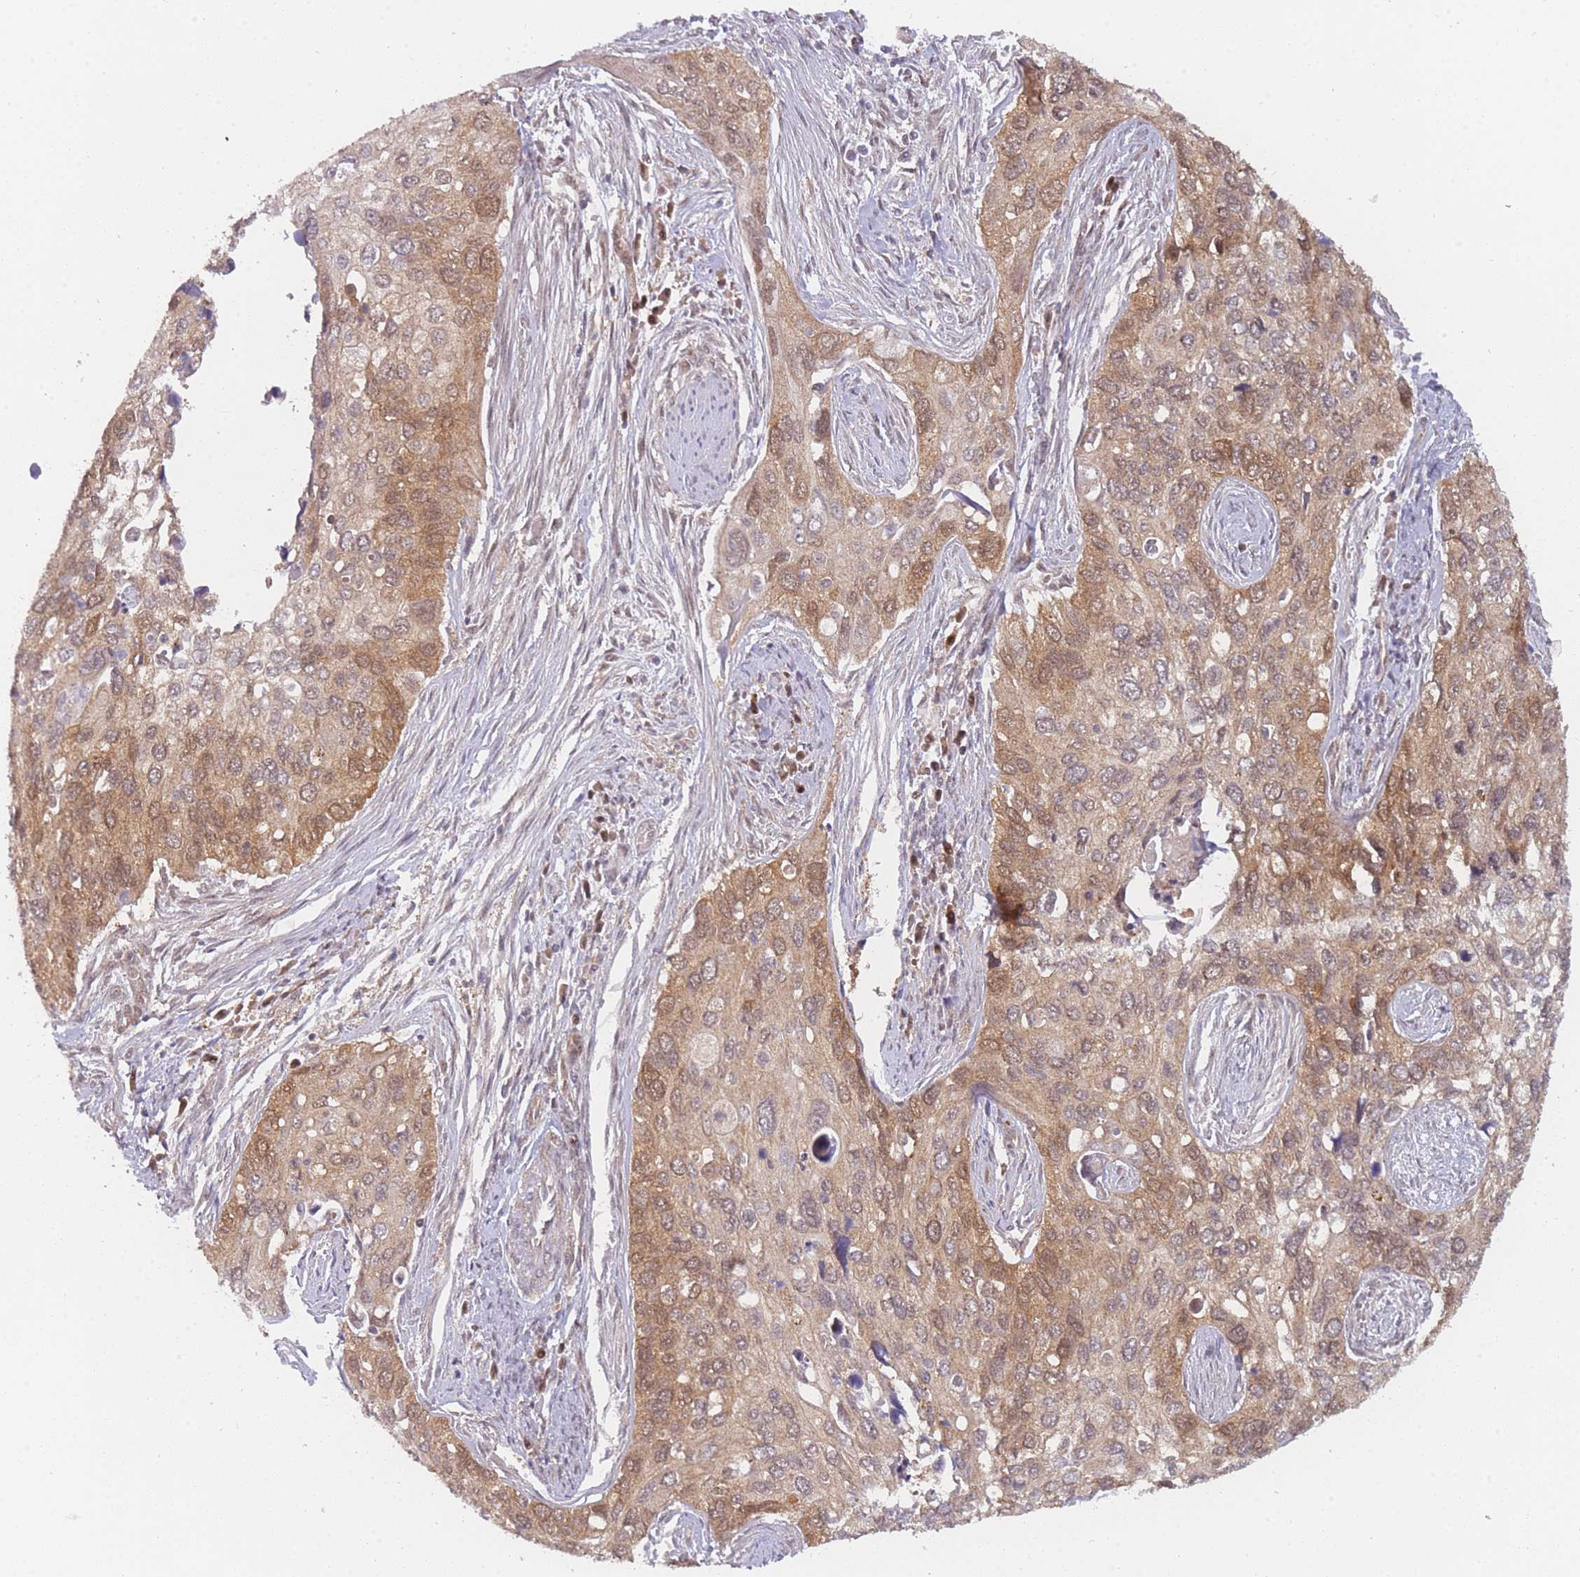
{"staining": {"intensity": "moderate", "quantity": ">75%", "location": "cytoplasmic/membranous,nuclear"}, "tissue": "cervical cancer", "cell_type": "Tumor cells", "image_type": "cancer", "snomed": [{"axis": "morphology", "description": "Squamous cell carcinoma, NOS"}, {"axis": "topography", "description": "Cervix"}], "caption": "Squamous cell carcinoma (cervical) stained for a protein (brown) demonstrates moderate cytoplasmic/membranous and nuclear positive expression in about >75% of tumor cells.", "gene": "MRI1", "patient": {"sex": "female", "age": 55}}